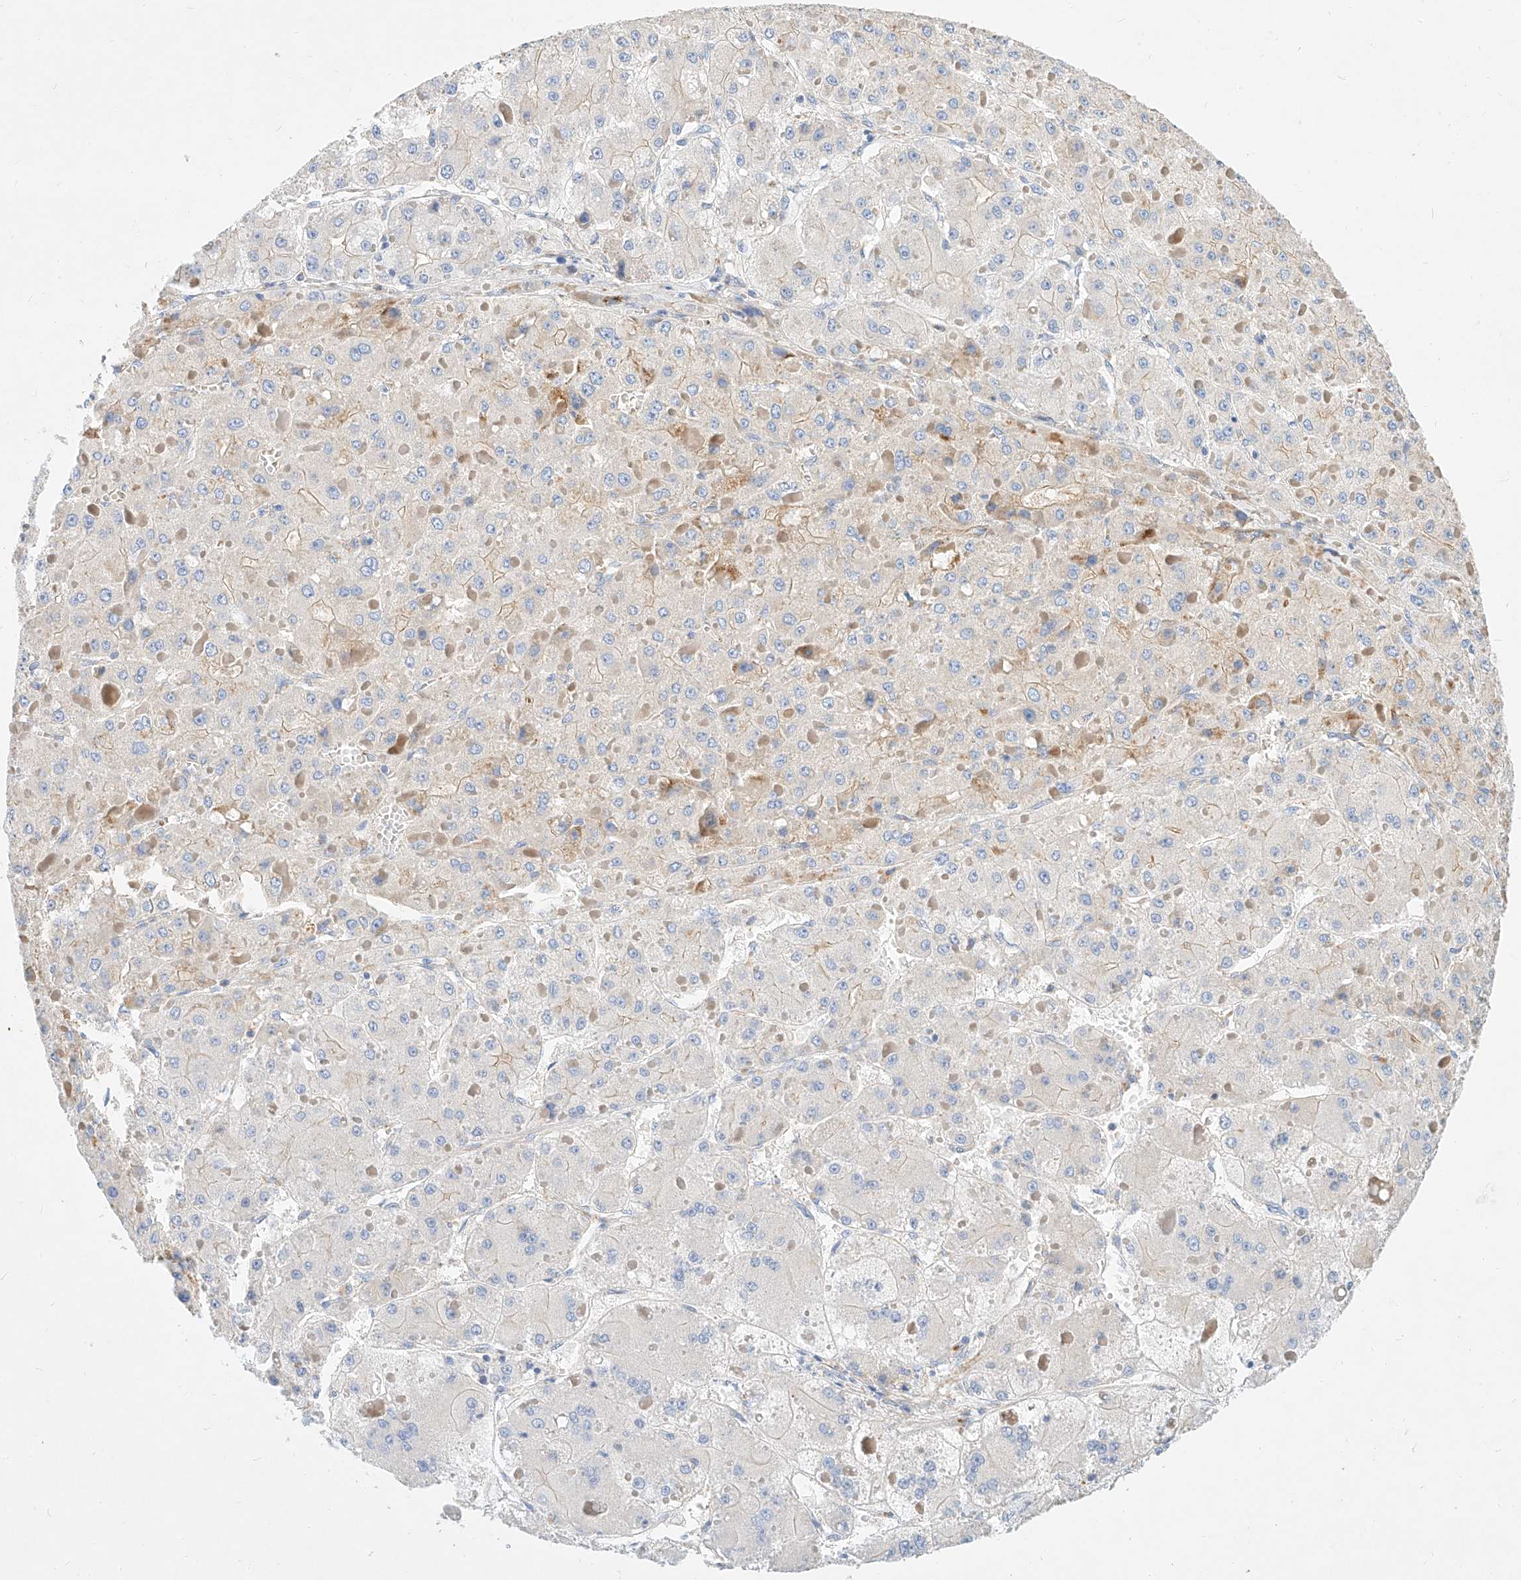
{"staining": {"intensity": "negative", "quantity": "none", "location": "none"}, "tissue": "liver cancer", "cell_type": "Tumor cells", "image_type": "cancer", "snomed": [{"axis": "morphology", "description": "Carcinoma, Hepatocellular, NOS"}, {"axis": "topography", "description": "Liver"}], "caption": "Protein analysis of liver cancer (hepatocellular carcinoma) shows no significant staining in tumor cells. (DAB (3,3'-diaminobenzidine) immunohistochemistry, high magnification).", "gene": "KCNH5", "patient": {"sex": "female", "age": 73}}